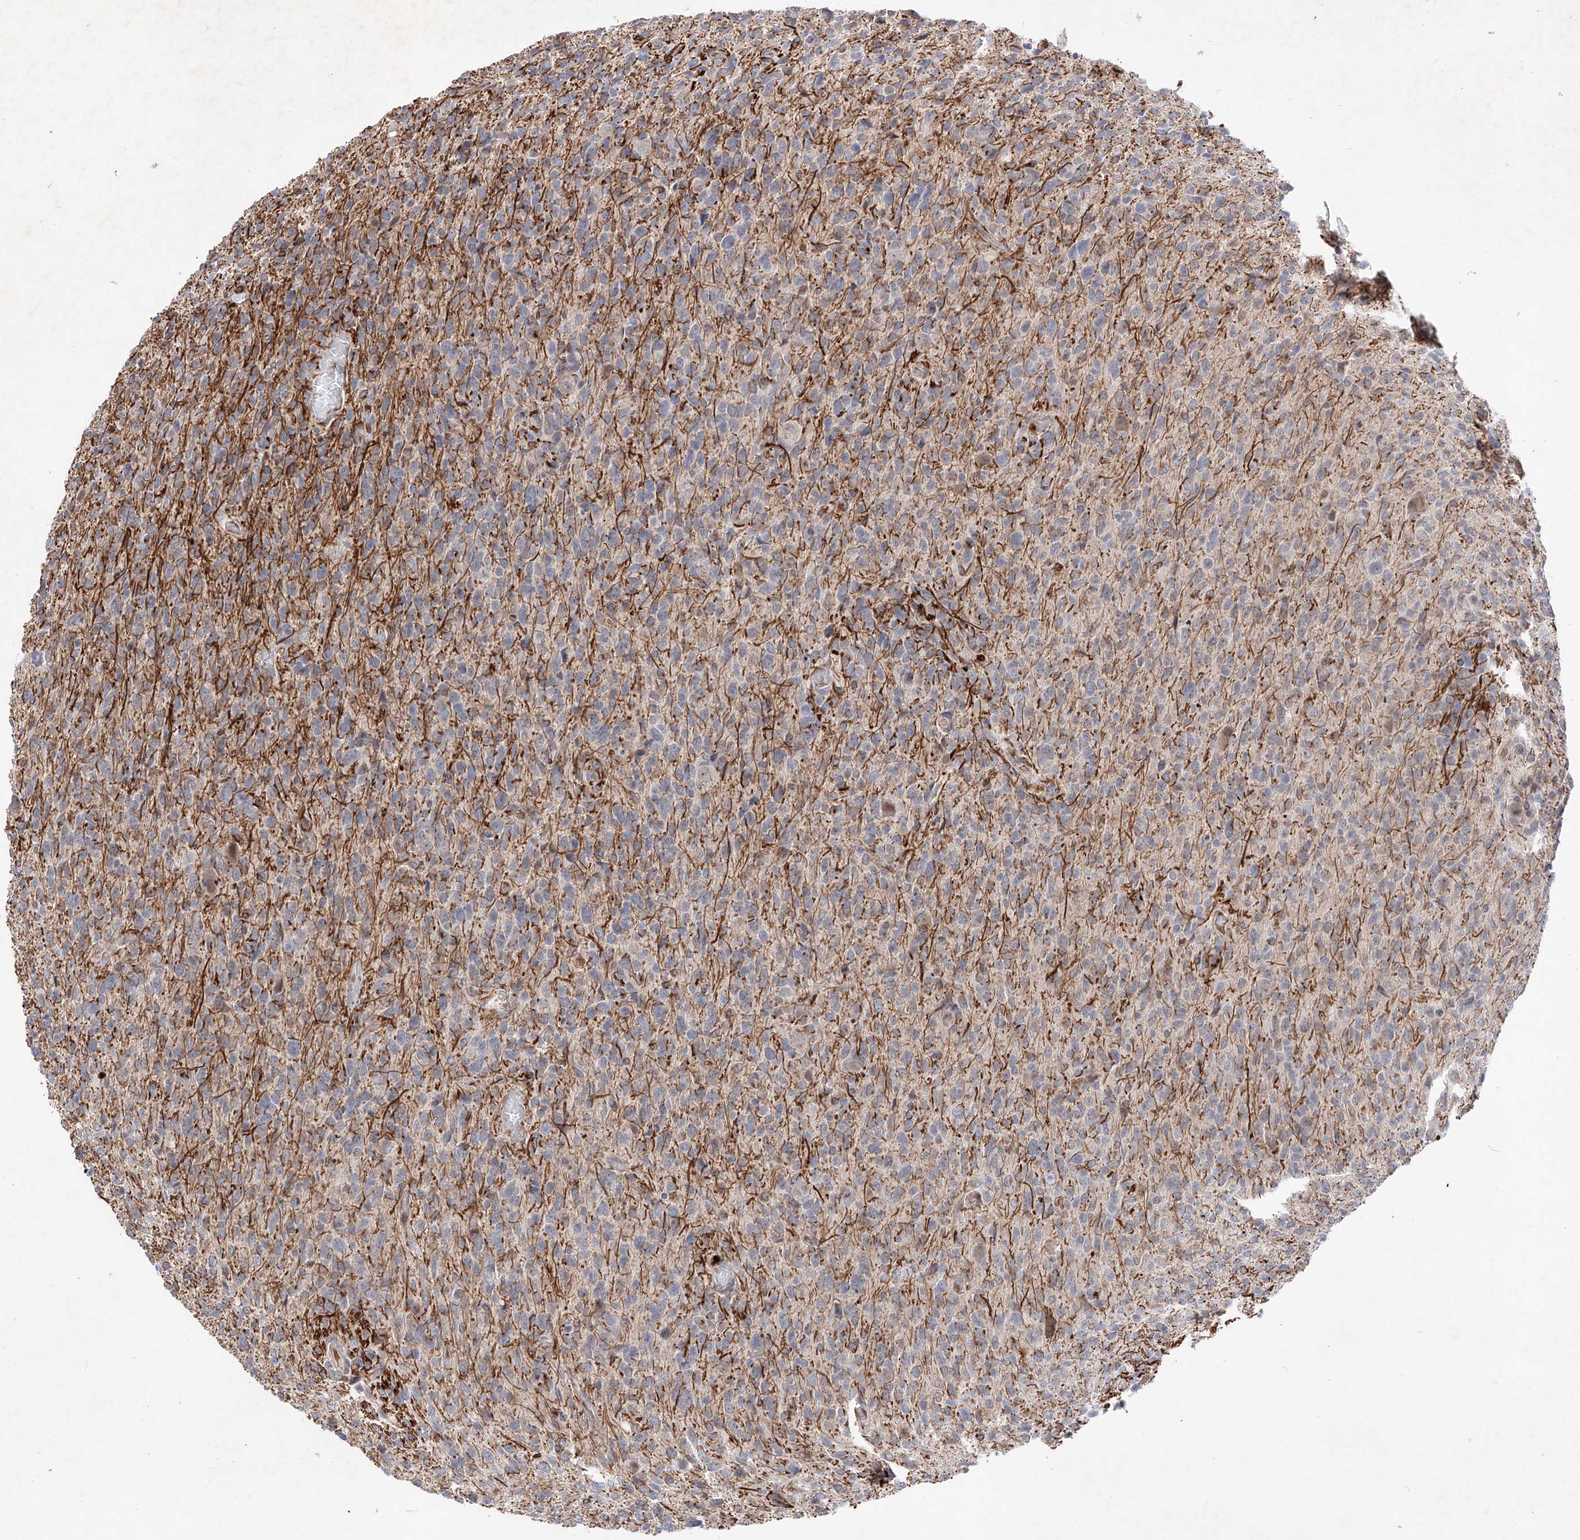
{"staining": {"intensity": "negative", "quantity": "none", "location": "none"}, "tissue": "glioma", "cell_type": "Tumor cells", "image_type": "cancer", "snomed": [{"axis": "morphology", "description": "Glioma, malignant, High grade"}, {"axis": "topography", "description": "Brain"}], "caption": "This is an immunohistochemistry histopathology image of malignant glioma (high-grade). There is no positivity in tumor cells.", "gene": "FAM135A", "patient": {"sex": "female", "age": 57}}